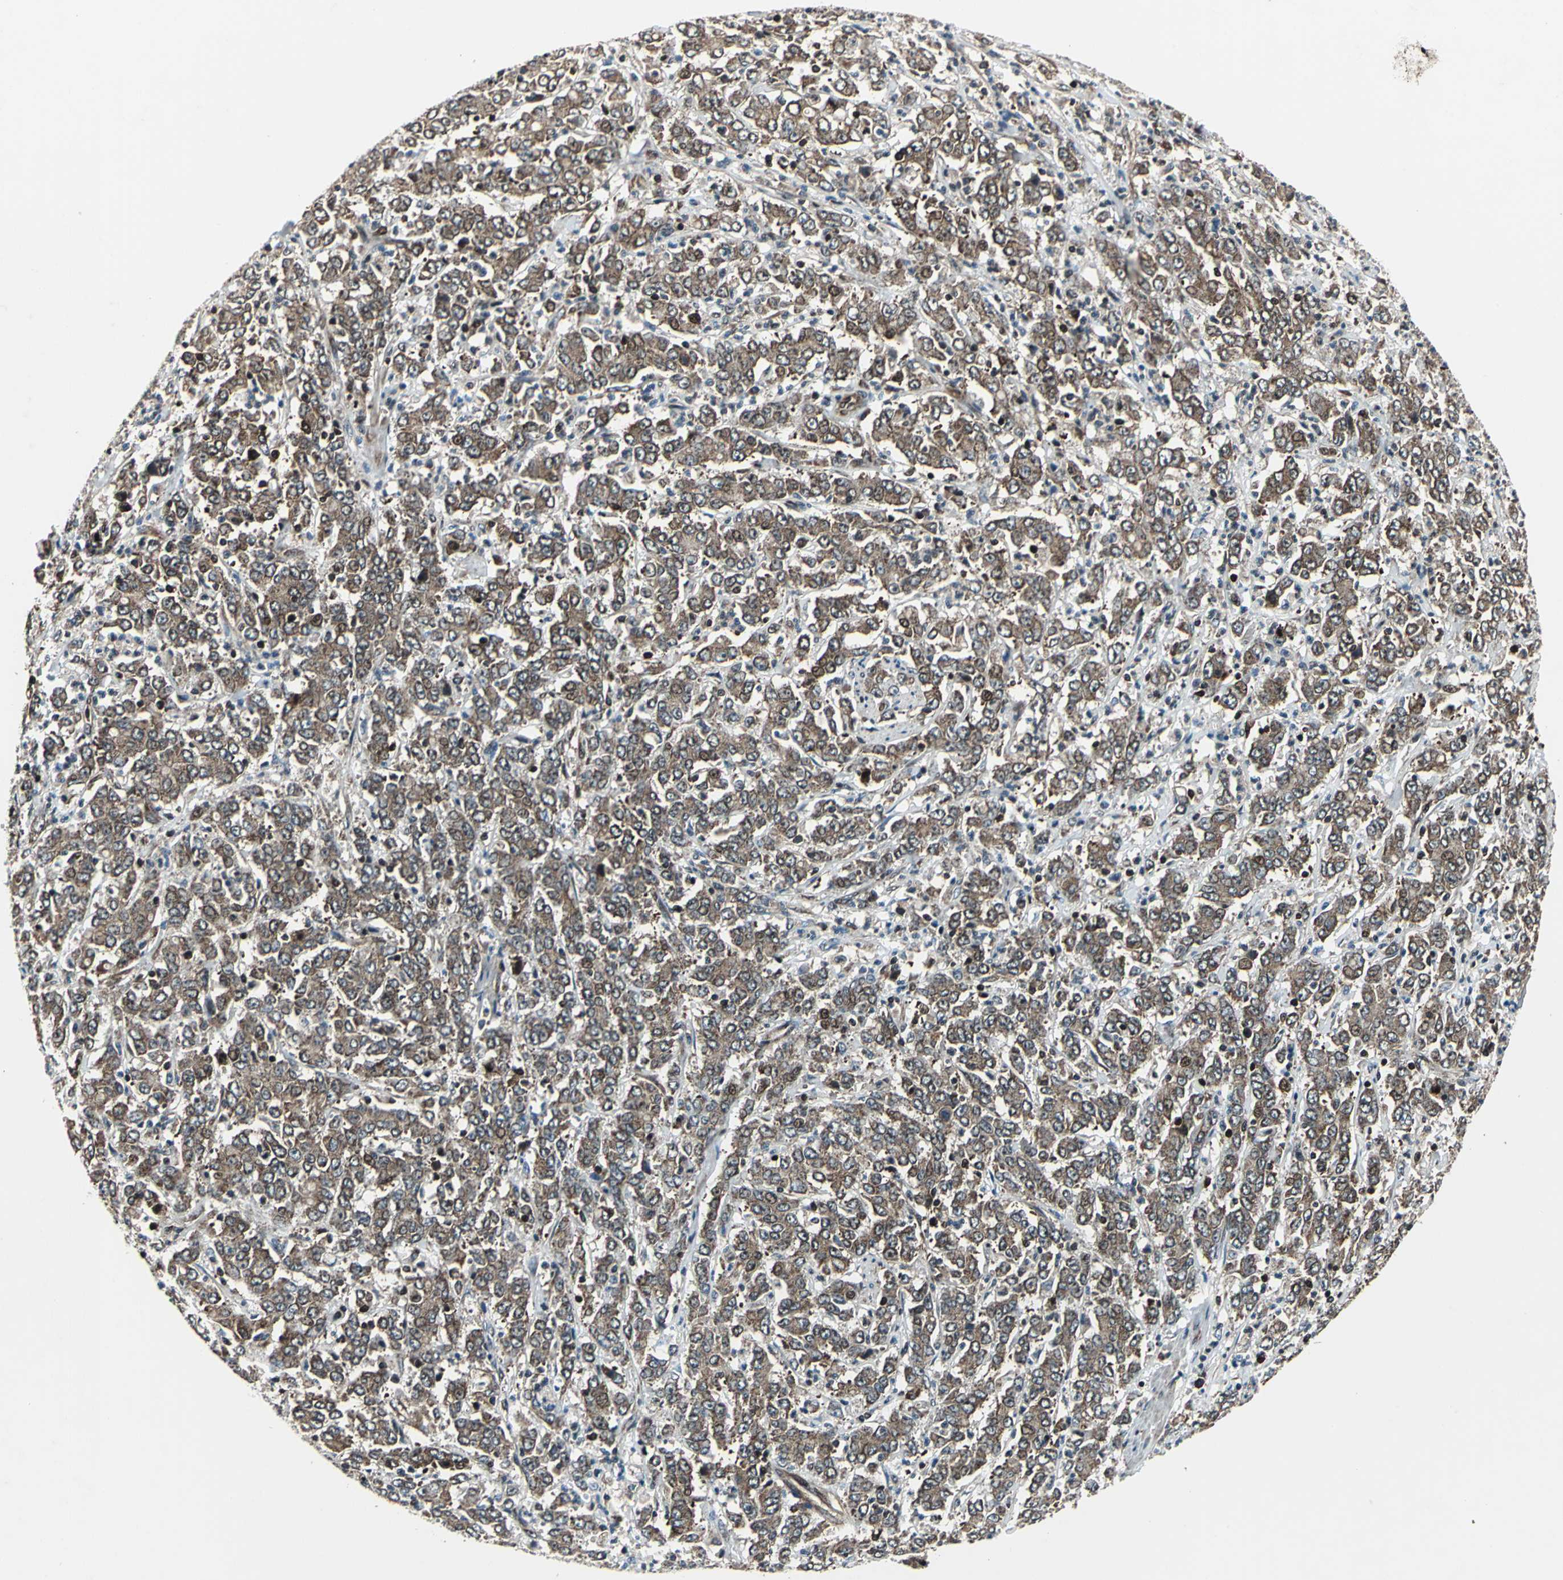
{"staining": {"intensity": "moderate", "quantity": ">75%", "location": "cytoplasmic/membranous"}, "tissue": "stomach cancer", "cell_type": "Tumor cells", "image_type": "cancer", "snomed": [{"axis": "morphology", "description": "Adenocarcinoma, NOS"}, {"axis": "topography", "description": "Stomach, lower"}], "caption": "A photomicrograph showing moderate cytoplasmic/membranous staining in about >75% of tumor cells in adenocarcinoma (stomach), as visualized by brown immunohistochemical staining.", "gene": "AATF", "patient": {"sex": "female", "age": 71}}